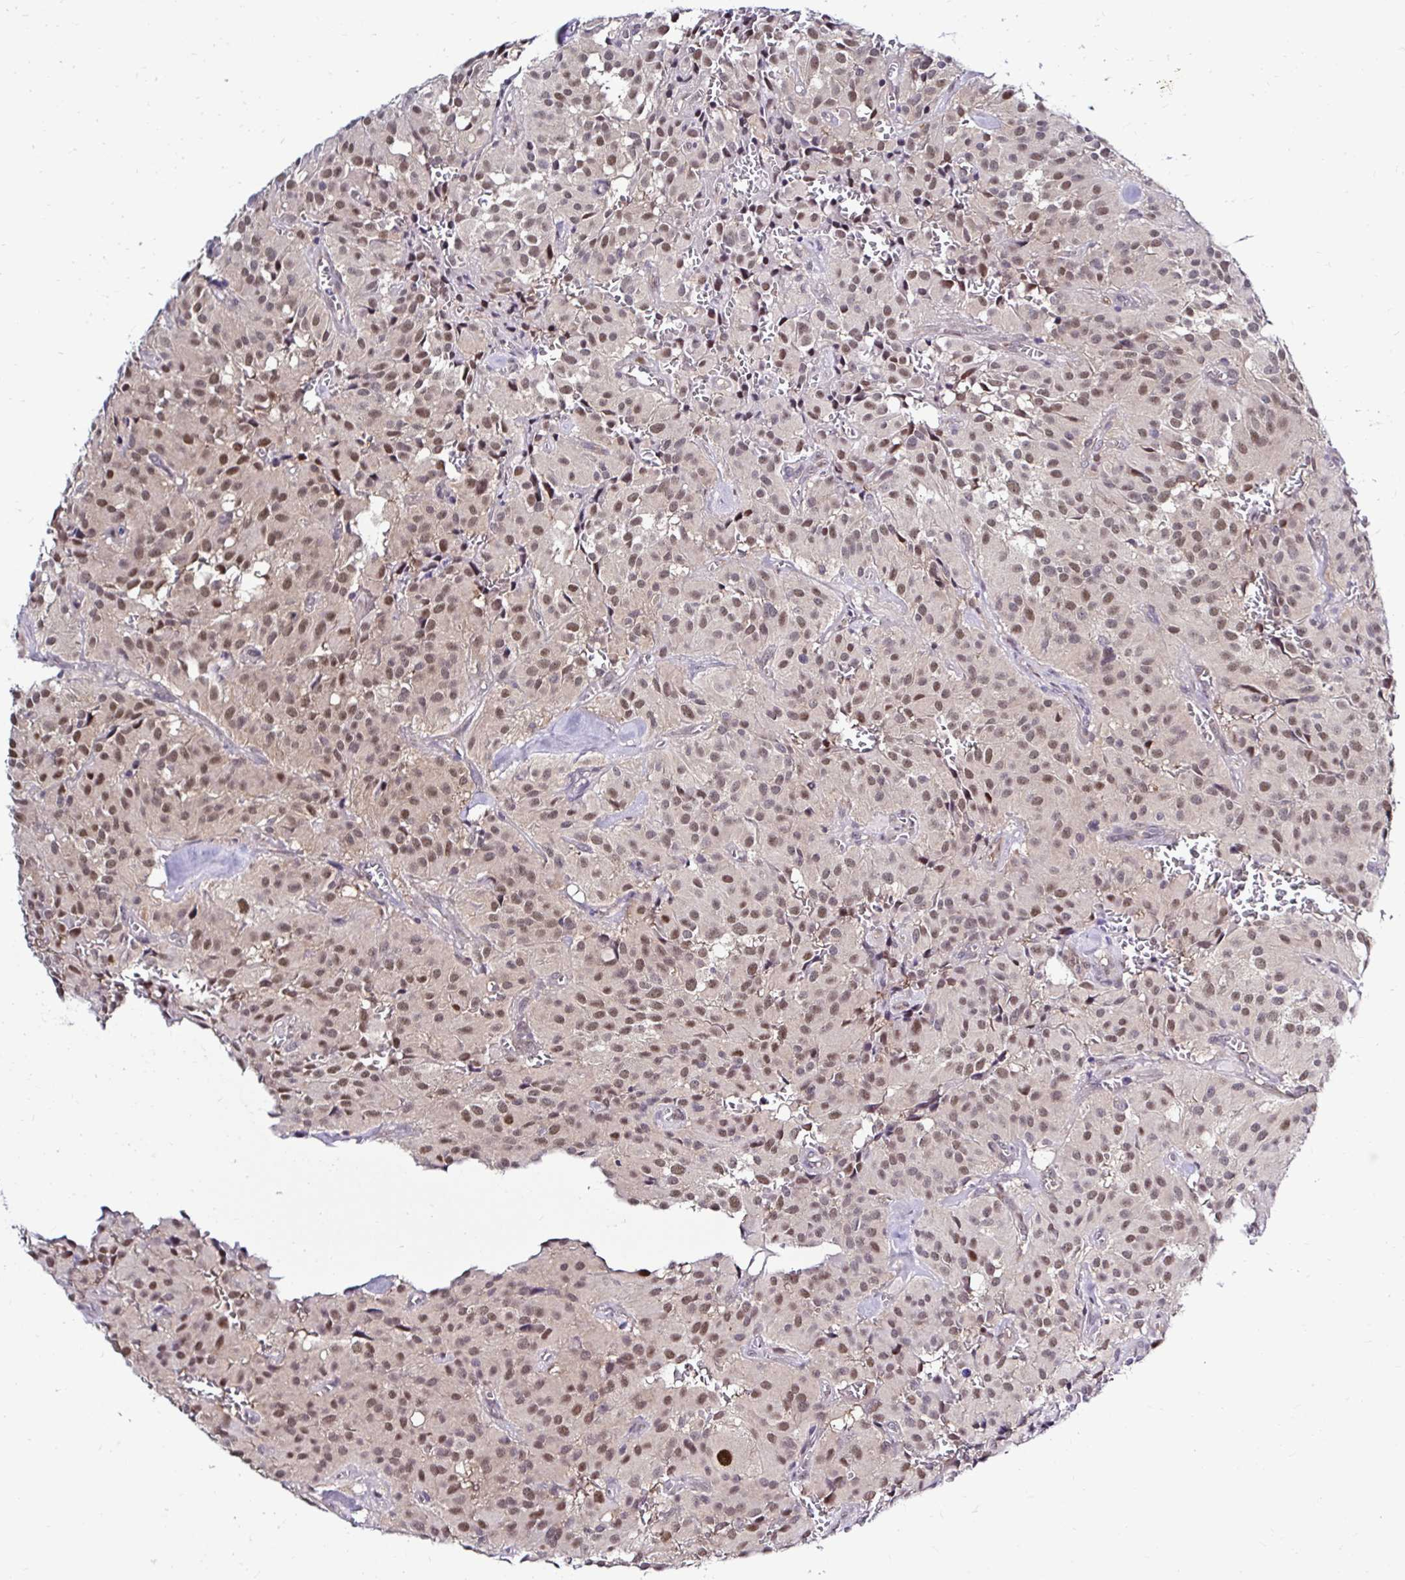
{"staining": {"intensity": "moderate", "quantity": ">75%", "location": "nuclear"}, "tissue": "glioma", "cell_type": "Tumor cells", "image_type": "cancer", "snomed": [{"axis": "morphology", "description": "Glioma, malignant, Low grade"}, {"axis": "topography", "description": "Brain"}], "caption": "Protein staining of glioma tissue demonstrates moderate nuclear staining in approximately >75% of tumor cells. (DAB IHC, brown staining for protein, blue staining for nuclei).", "gene": "PSMD3", "patient": {"sex": "male", "age": 42}}